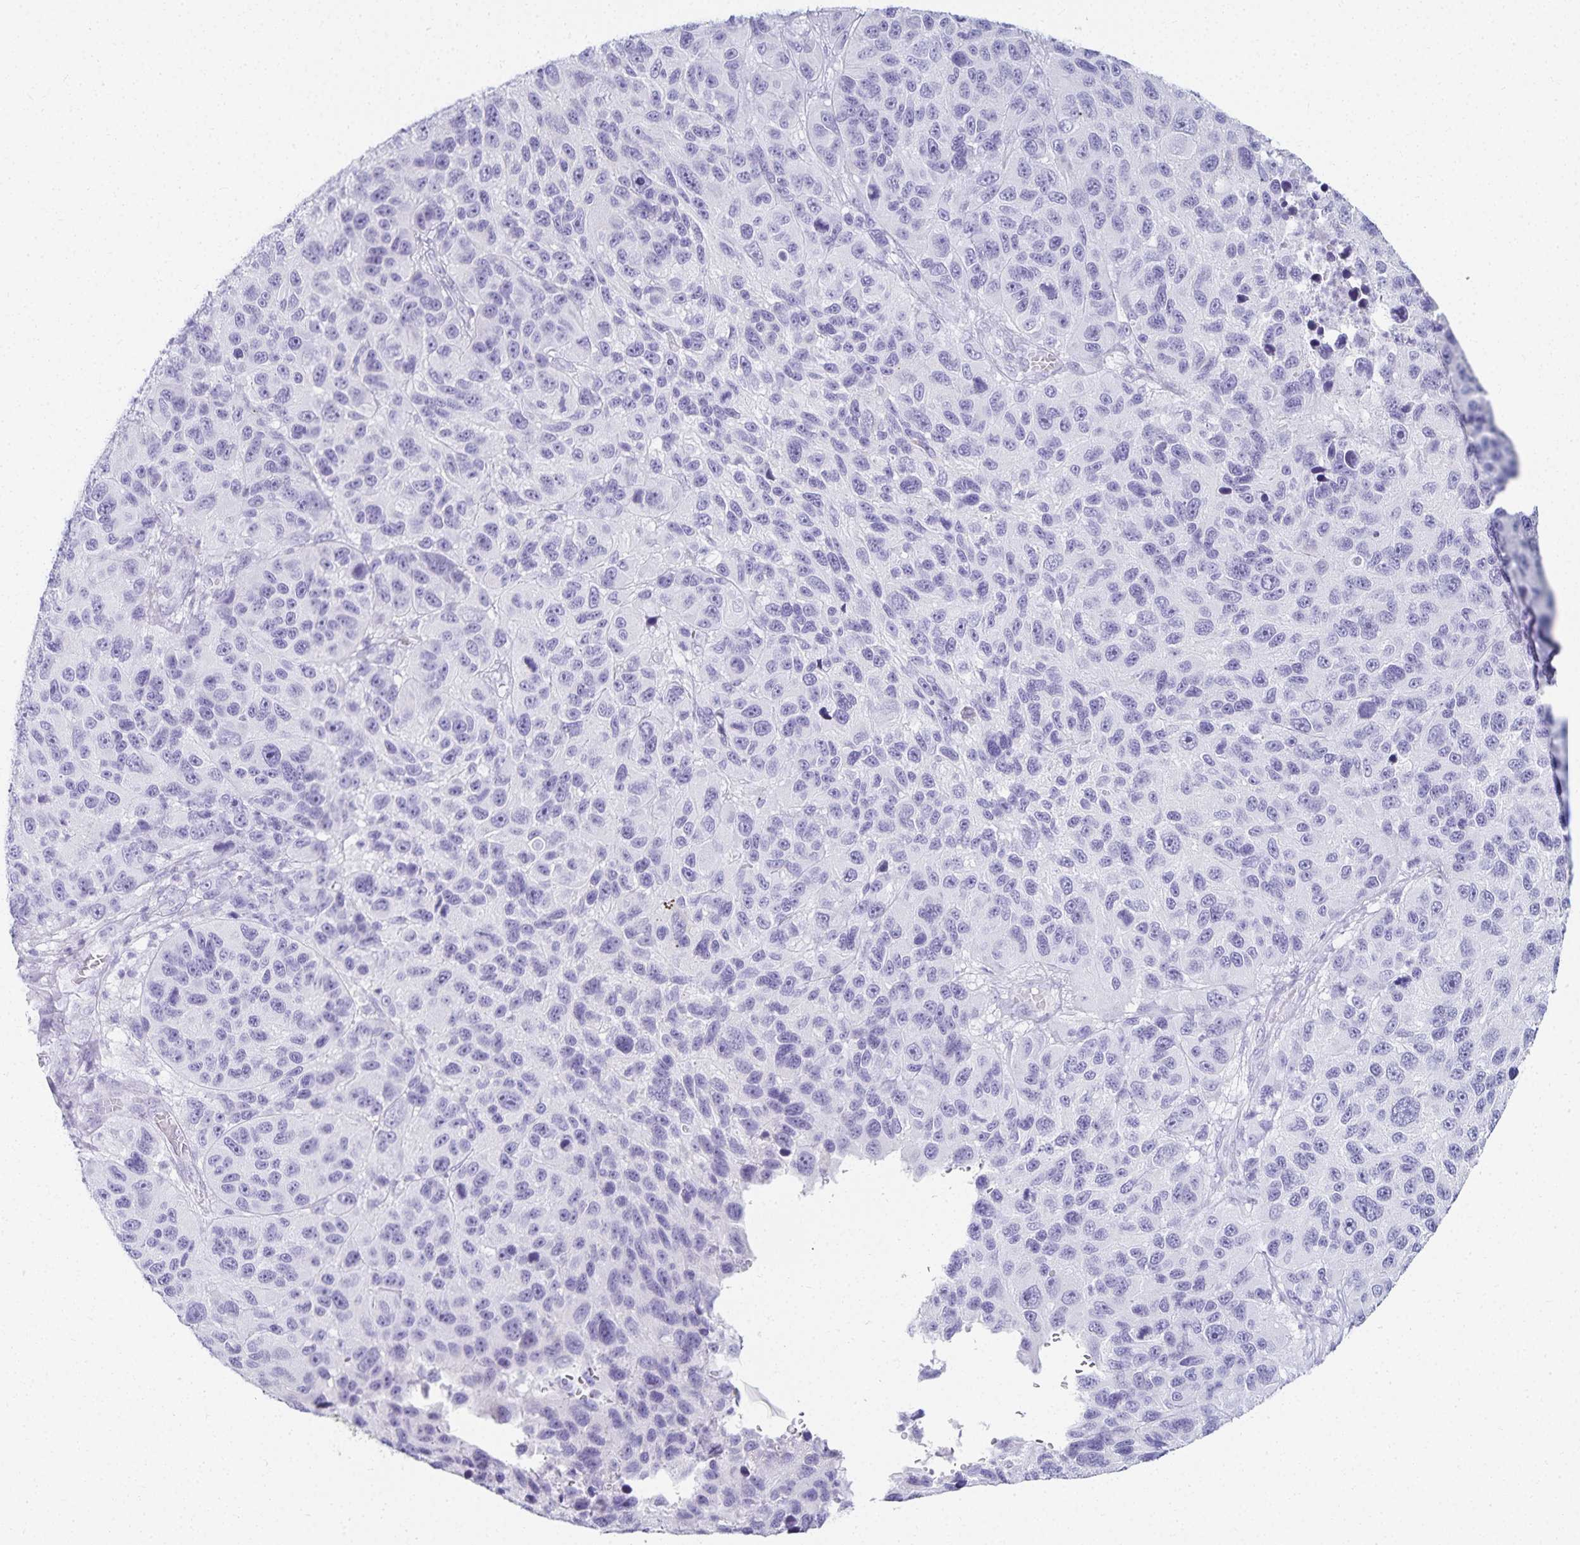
{"staining": {"intensity": "negative", "quantity": "none", "location": "none"}, "tissue": "melanoma", "cell_type": "Tumor cells", "image_type": "cancer", "snomed": [{"axis": "morphology", "description": "Malignant melanoma, NOS"}, {"axis": "topography", "description": "Skin"}], "caption": "Immunohistochemical staining of human melanoma exhibits no significant expression in tumor cells.", "gene": "GP2", "patient": {"sex": "male", "age": 53}}